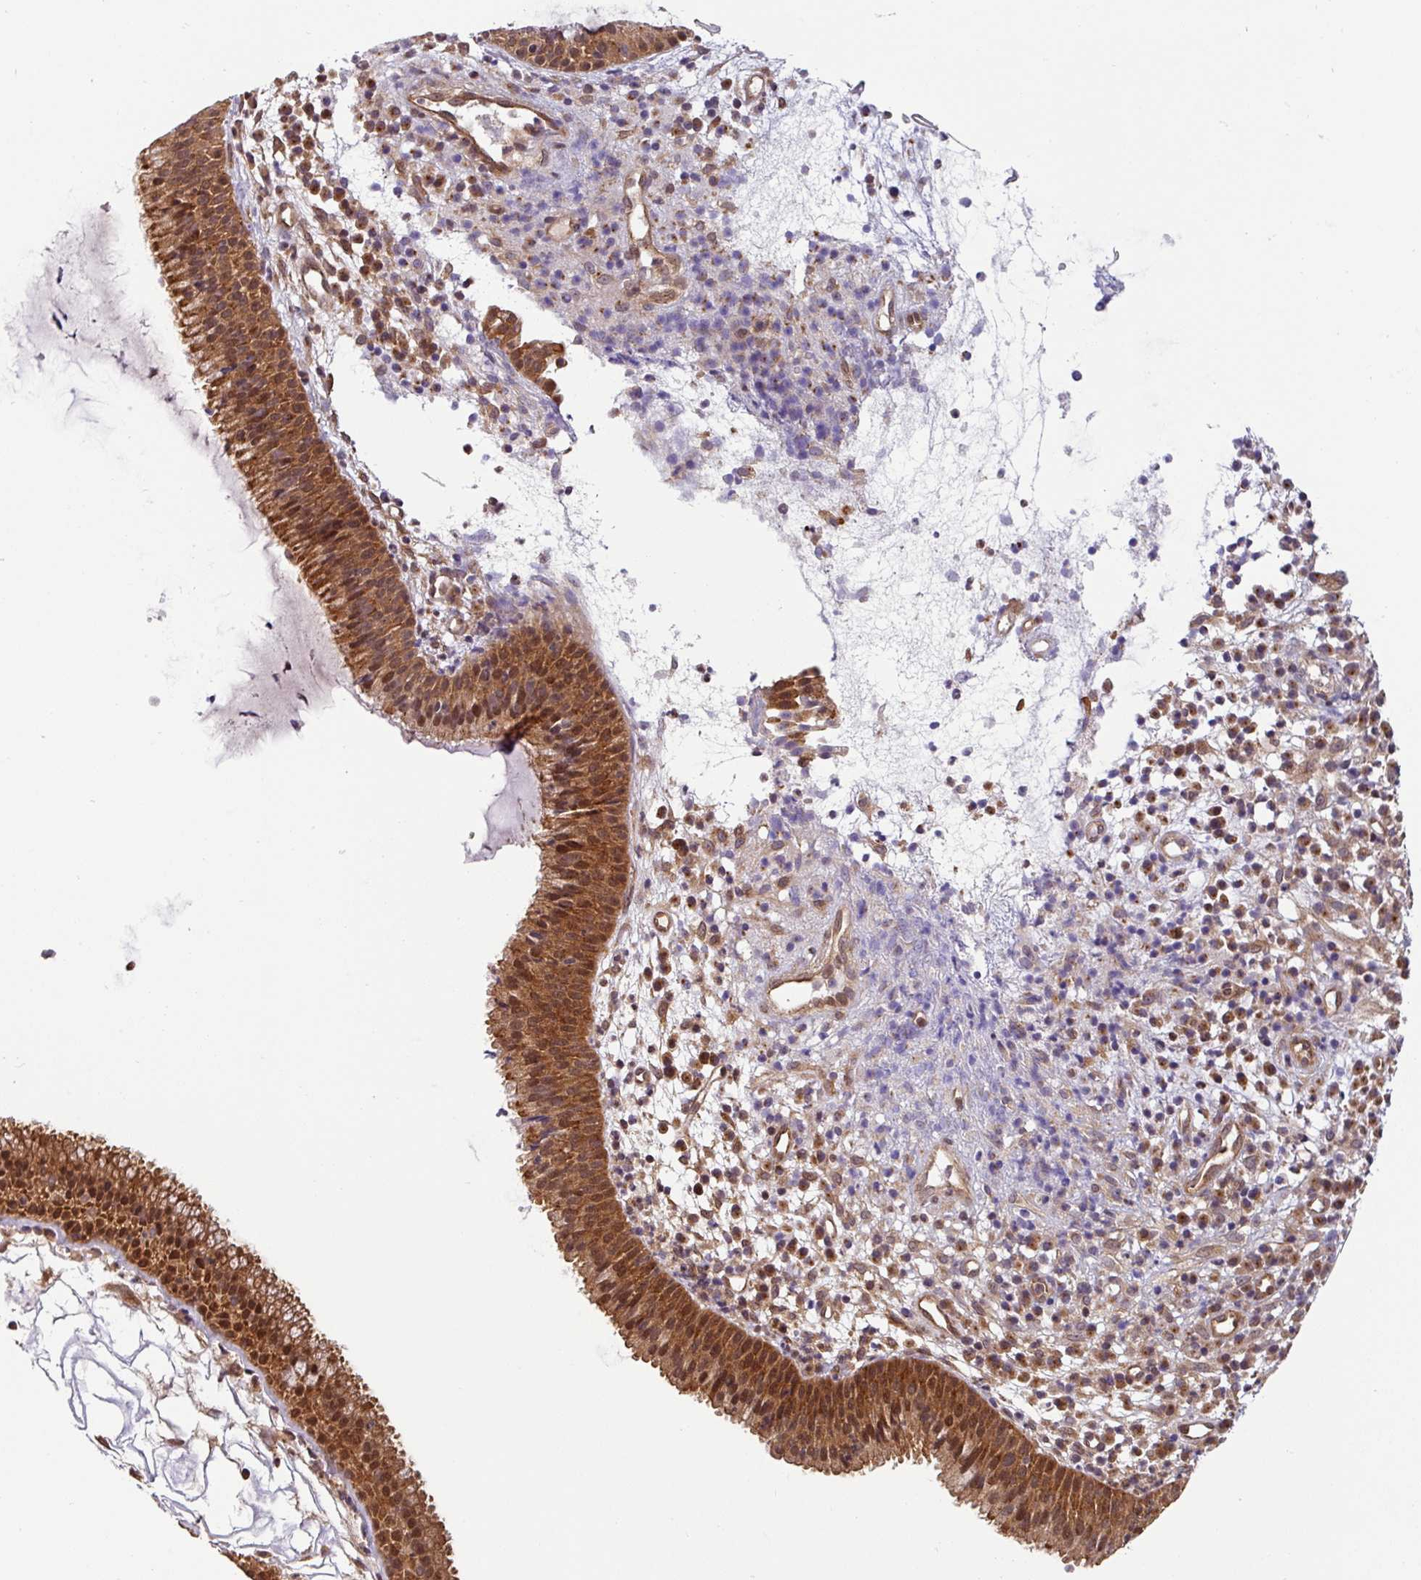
{"staining": {"intensity": "moderate", "quantity": ">75%", "location": "cytoplasmic/membranous,nuclear"}, "tissue": "nasopharynx", "cell_type": "Respiratory epithelial cells", "image_type": "normal", "snomed": [{"axis": "morphology", "description": "Normal tissue, NOS"}, {"axis": "topography", "description": "Nasopharynx"}], "caption": "Approximately >75% of respiratory epithelial cells in normal human nasopharynx exhibit moderate cytoplasmic/membranous,nuclear protein positivity as visualized by brown immunohistochemical staining.", "gene": "SHB", "patient": {"sex": "male", "age": 21}}